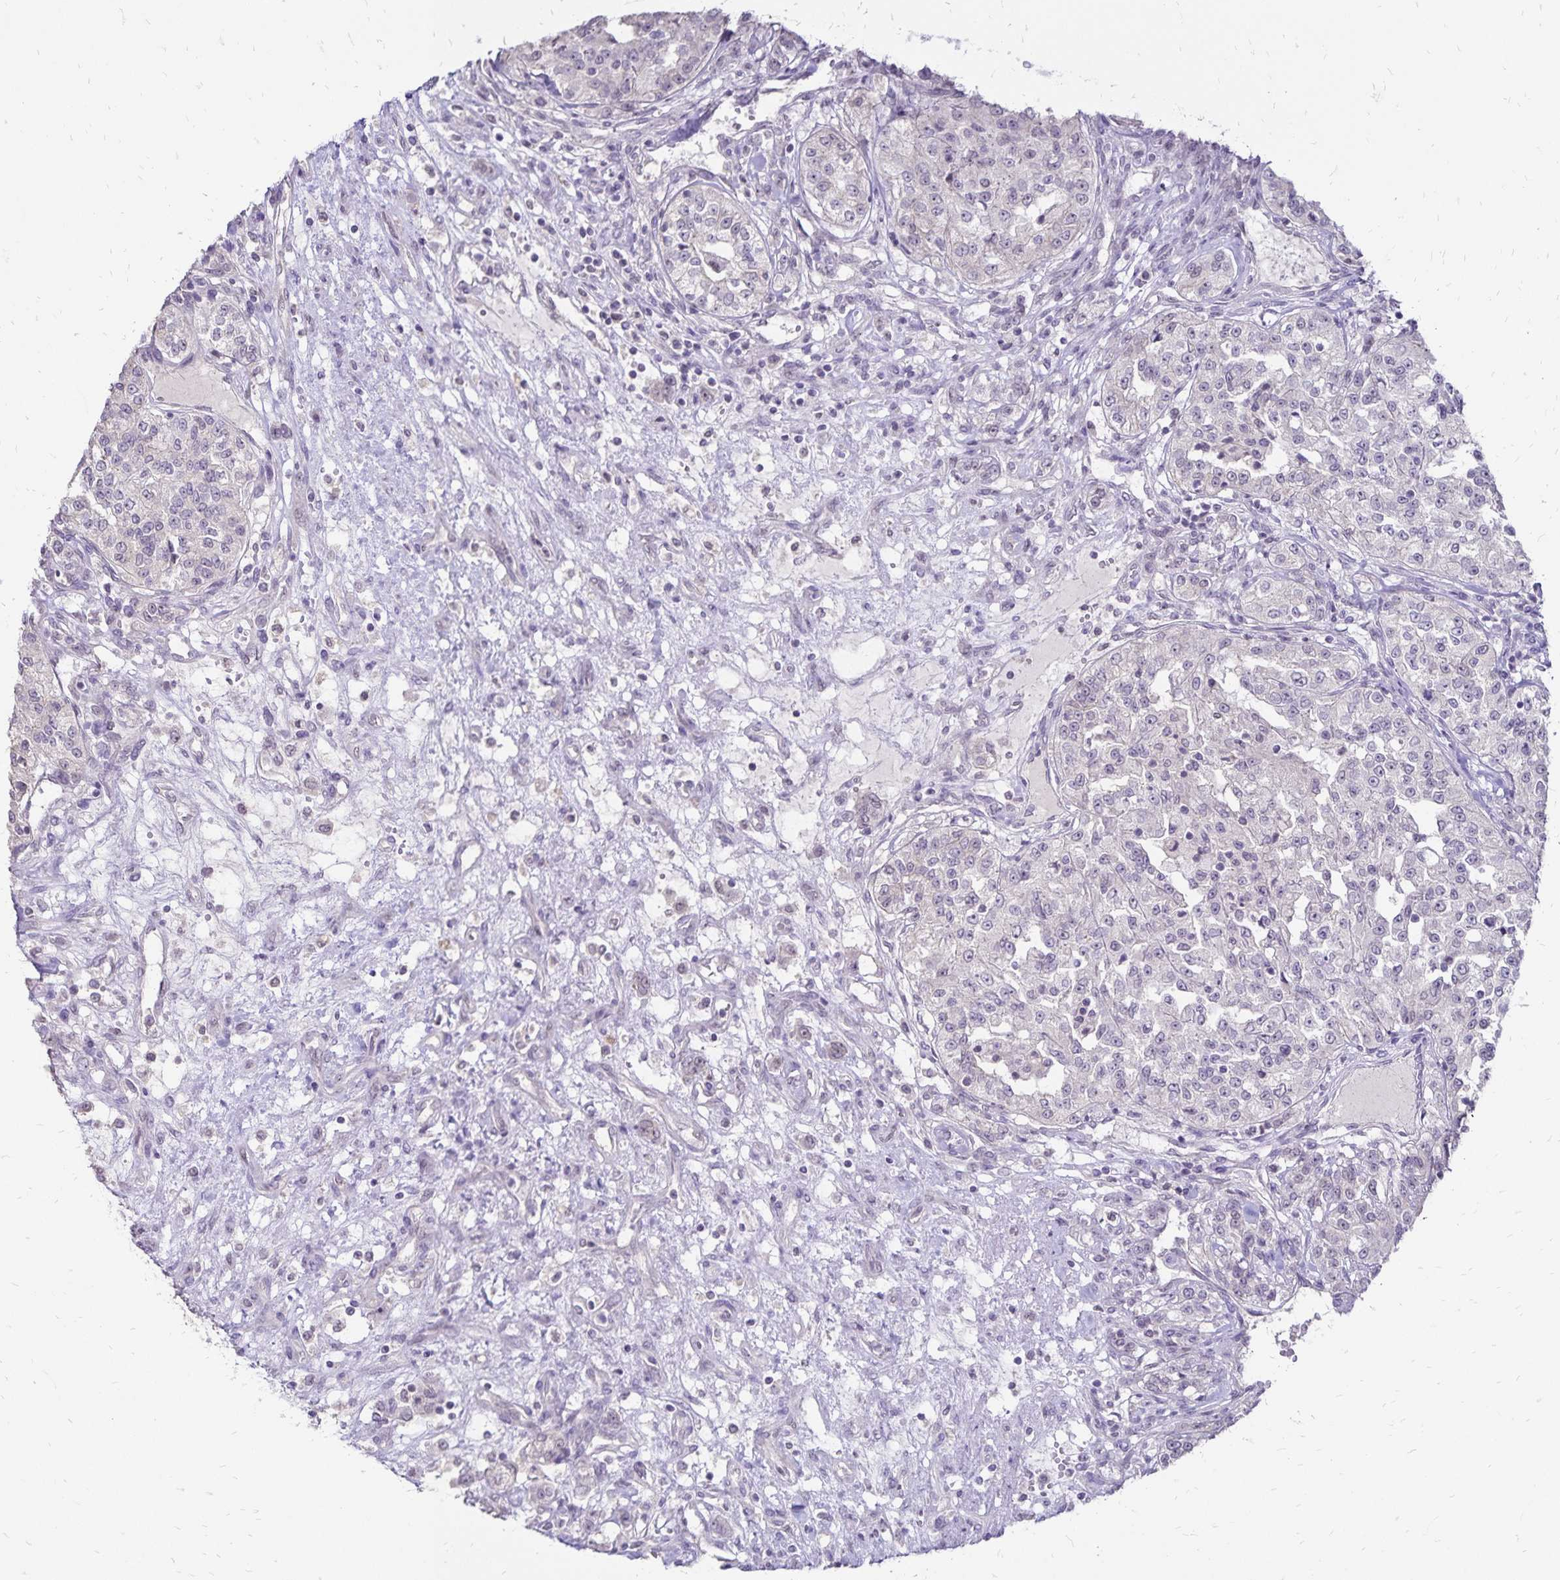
{"staining": {"intensity": "negative", "quantity": "none", "location": "none"}, "tissue": "renal cancer", "cell_type": "Tumor cells", "image_type": "cancer", "snomed": [{"axis": "morphology", "description": "Adenocarcinoma, NOS"}, {"axis": "topography", "description": "Kidney"}], "caption": "Tumor cells are negative for brown protein staining in renal adenocarcinoma.", "gene": "POLB", "patient": {"sex": "female", "age": 63}}